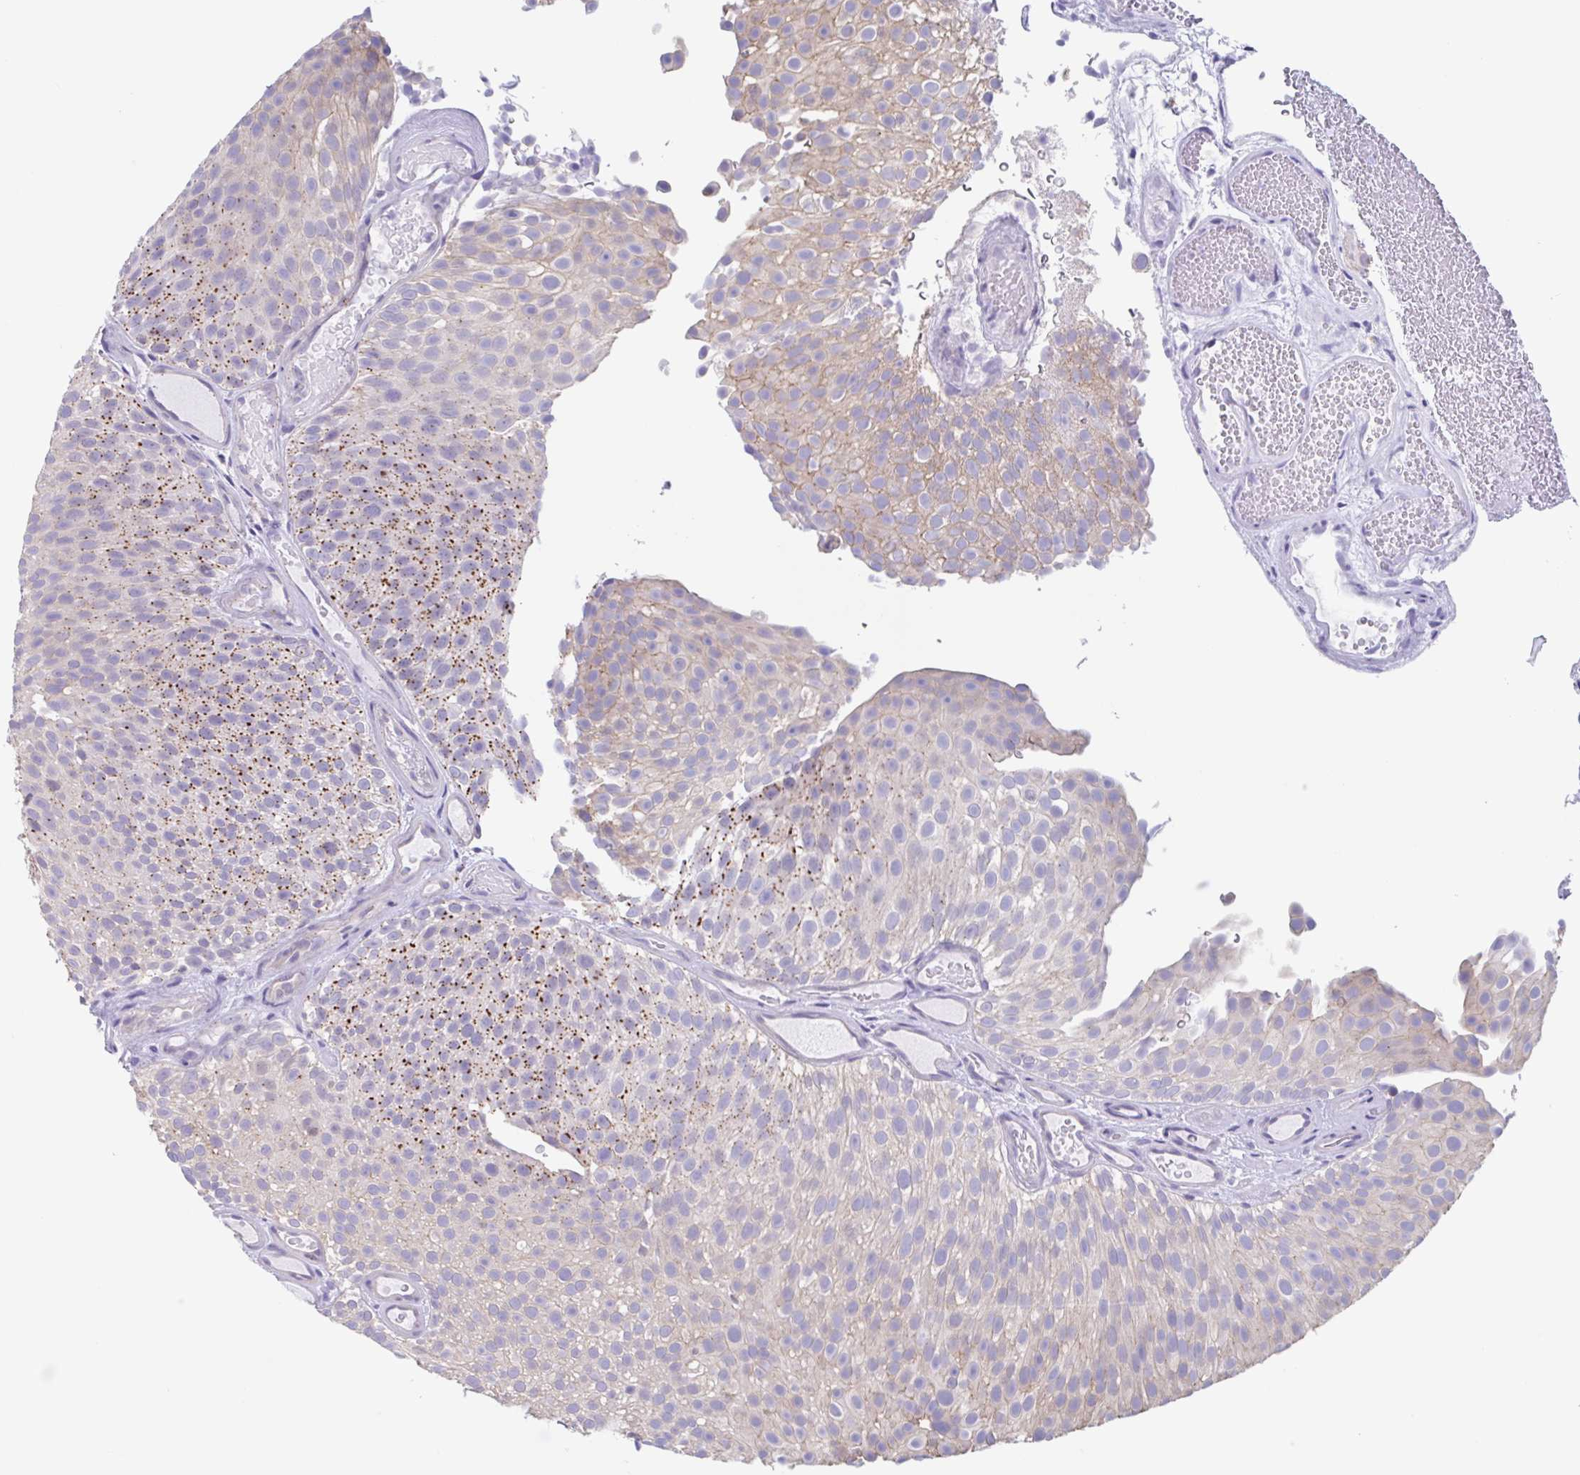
{"staining": {"intensity": "moderate", "quantity": "25%-75%", "location": "cytoplasmic/membranous"}, "tissue": "urothelial cancer", "cell_type": "Tumor cells", "image_type": "cancer", "snomed": [{"axis": "morphology", "description": "Urothelial carcinoma, Low grade"}, {"axis": "topography", "description": "Urinary bladder"}], "caption": "Tumor cells exhibit medium levels of moderate cytoplasmic/membranous positivity in approximately 25%-75% of cells in urothelial cancer.", "gene": "CHMP5", "patient": {"sex": "male", "age": 78}}